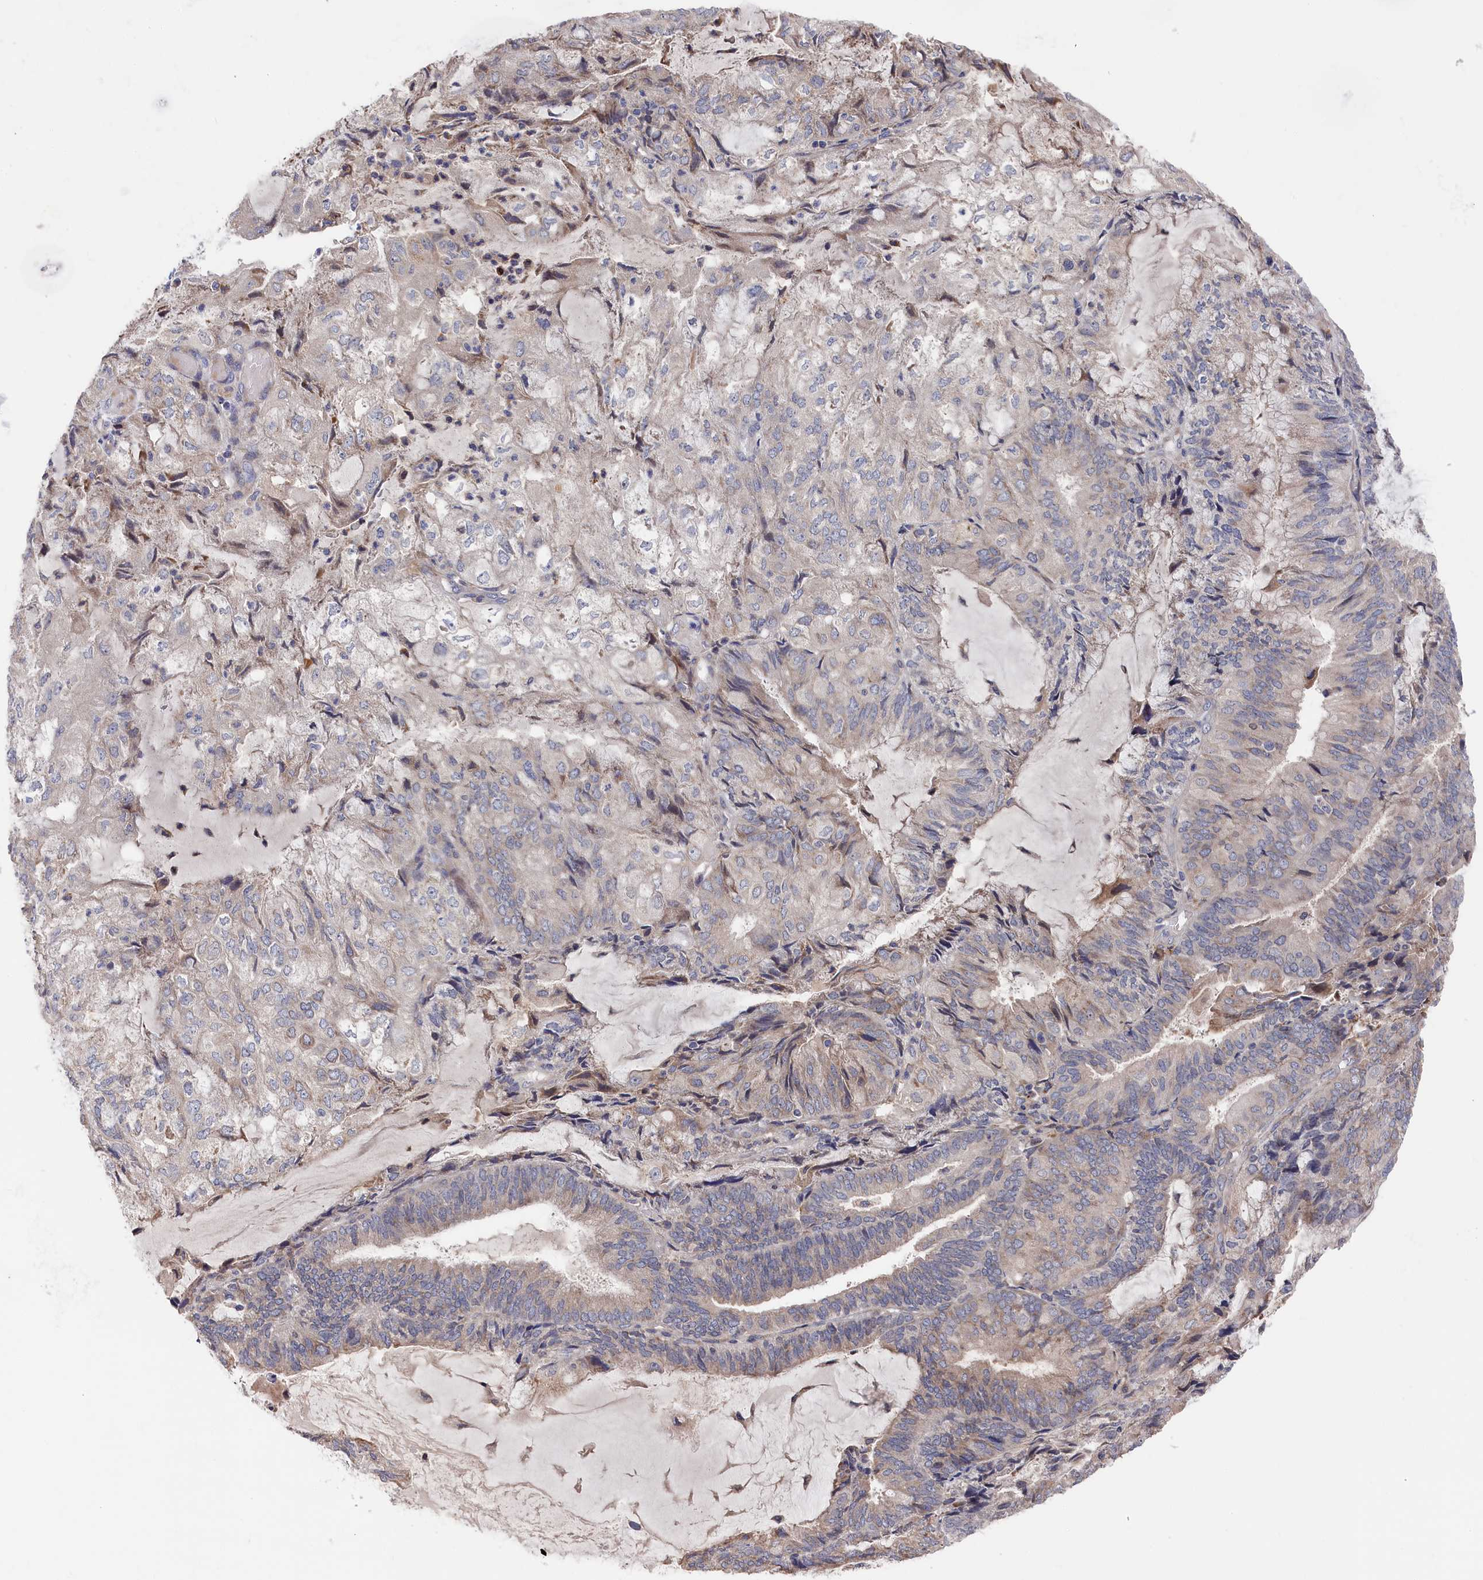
{"staining": {"intensity": "weak", "quantity": "<25%", "location": "cytoplasmic/membranous"}, "tissue": "endometrial cancer", "cell_type": "Tumor cells", "image_type": "cancer", "snomed": [{"axis": "morphology", "description": "Adenocarcinoma, NOS"}, {"axis": "topography", "description": "Endometrium"}], "caption": "Adenocarcinoma (endometrial) was stained to show a protein in brown. There is no significant positivity in tumor cells. Brightfield microscopy of immunohistochemistry (IHC) stained with DAB (brown) and hematoxylin (blue), captured at high magnification.", "gene": "CYB5D2", "patient": {"sex": "female", "age": 81}}